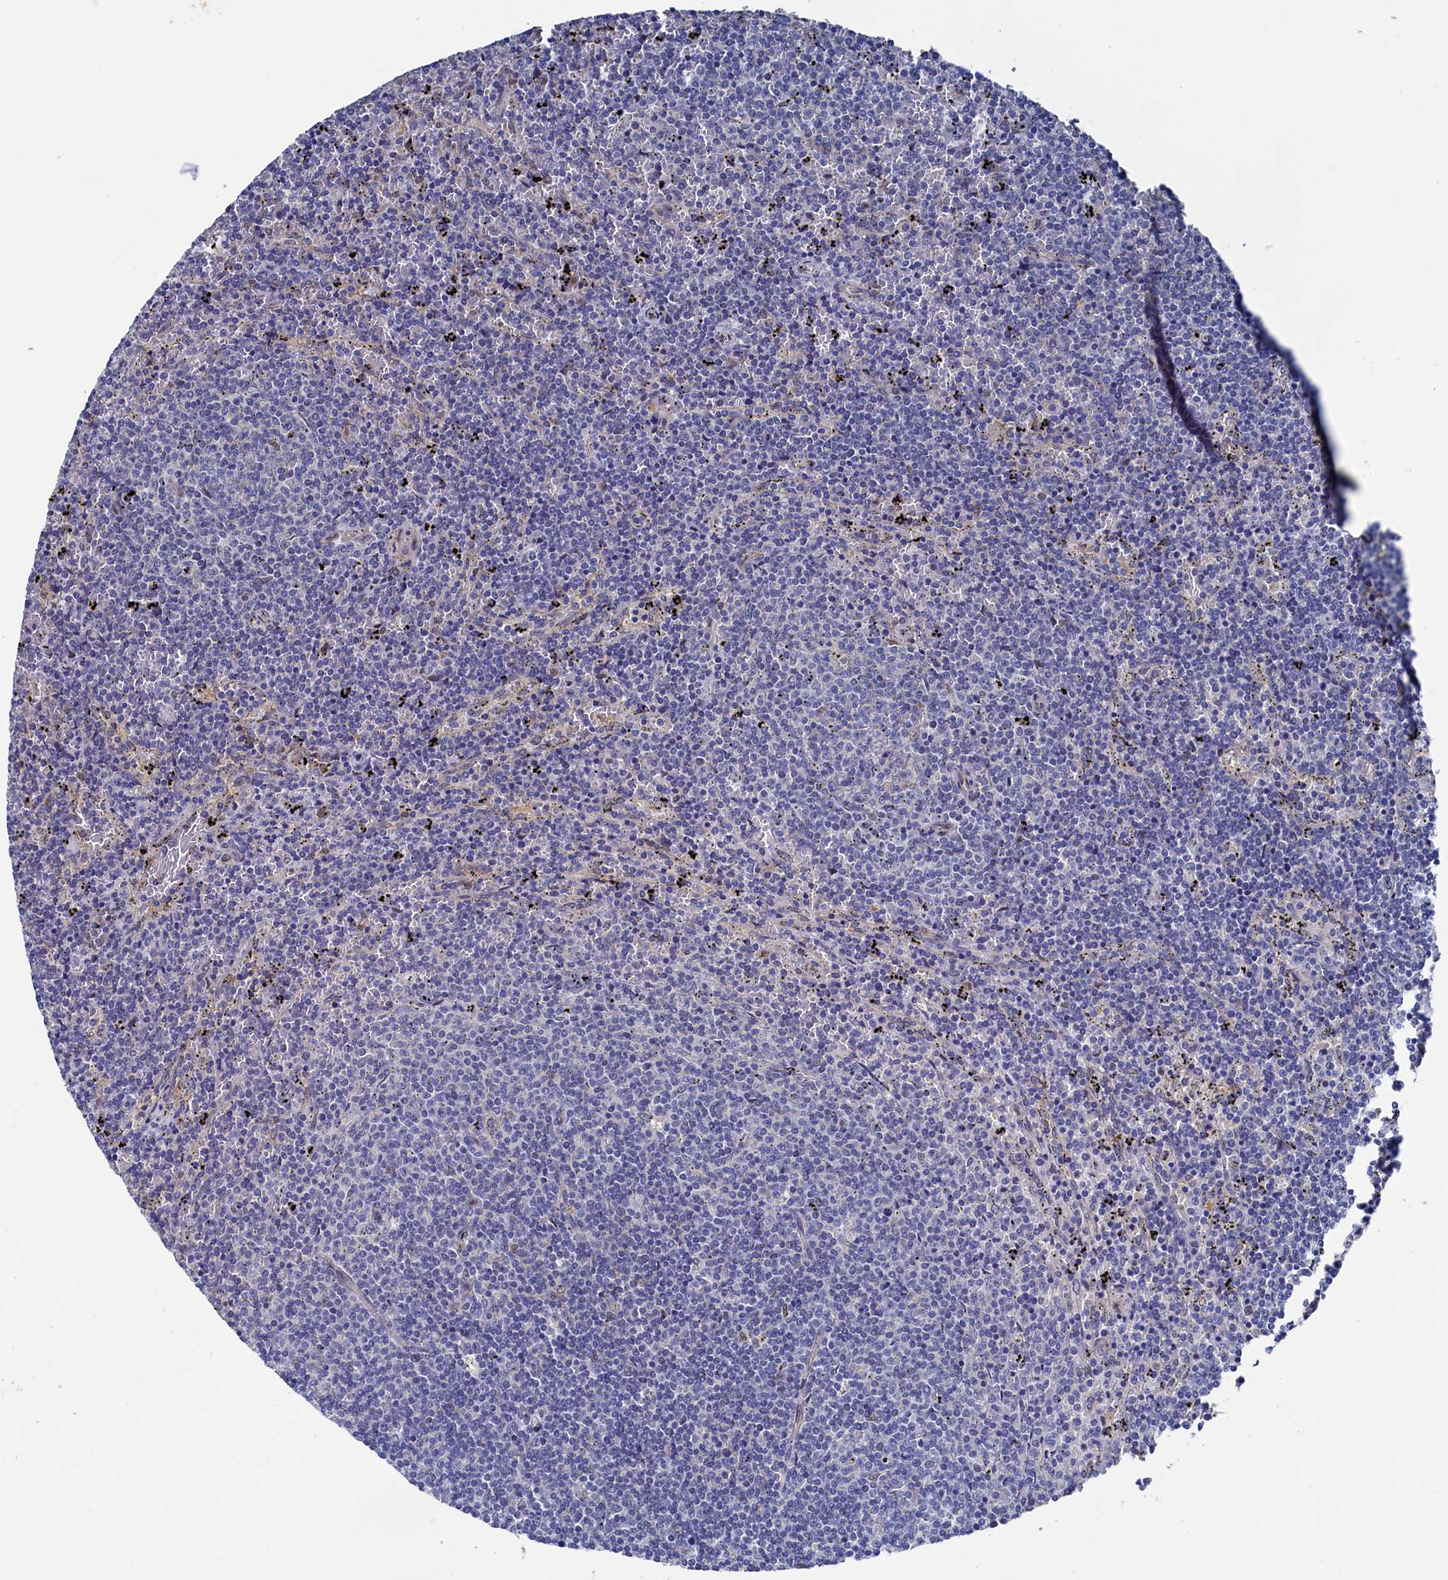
{"staining": {"intensity": "negative", "quantity": "none", "location": "none"}, "tissue": "lymphoma", "cell_type": "Tumor cells", "image_type": "cancer", "snomed": [{"axis": "morphology", "description": "Malignant lymphoma, non-Hodgkin's type, Low grade"}, {"axis": "topography", "description": "Spleen"}], "caption": "Immunohistochemistry (IHC) image of neoplastic tissue: low-grade malignant lymphoma, non-Hodgkin's type stained with DAB shows no significant protein positivity in tumor cells.", "gene": "RNH1", "patient": {"sex": "female", "age": 50}}